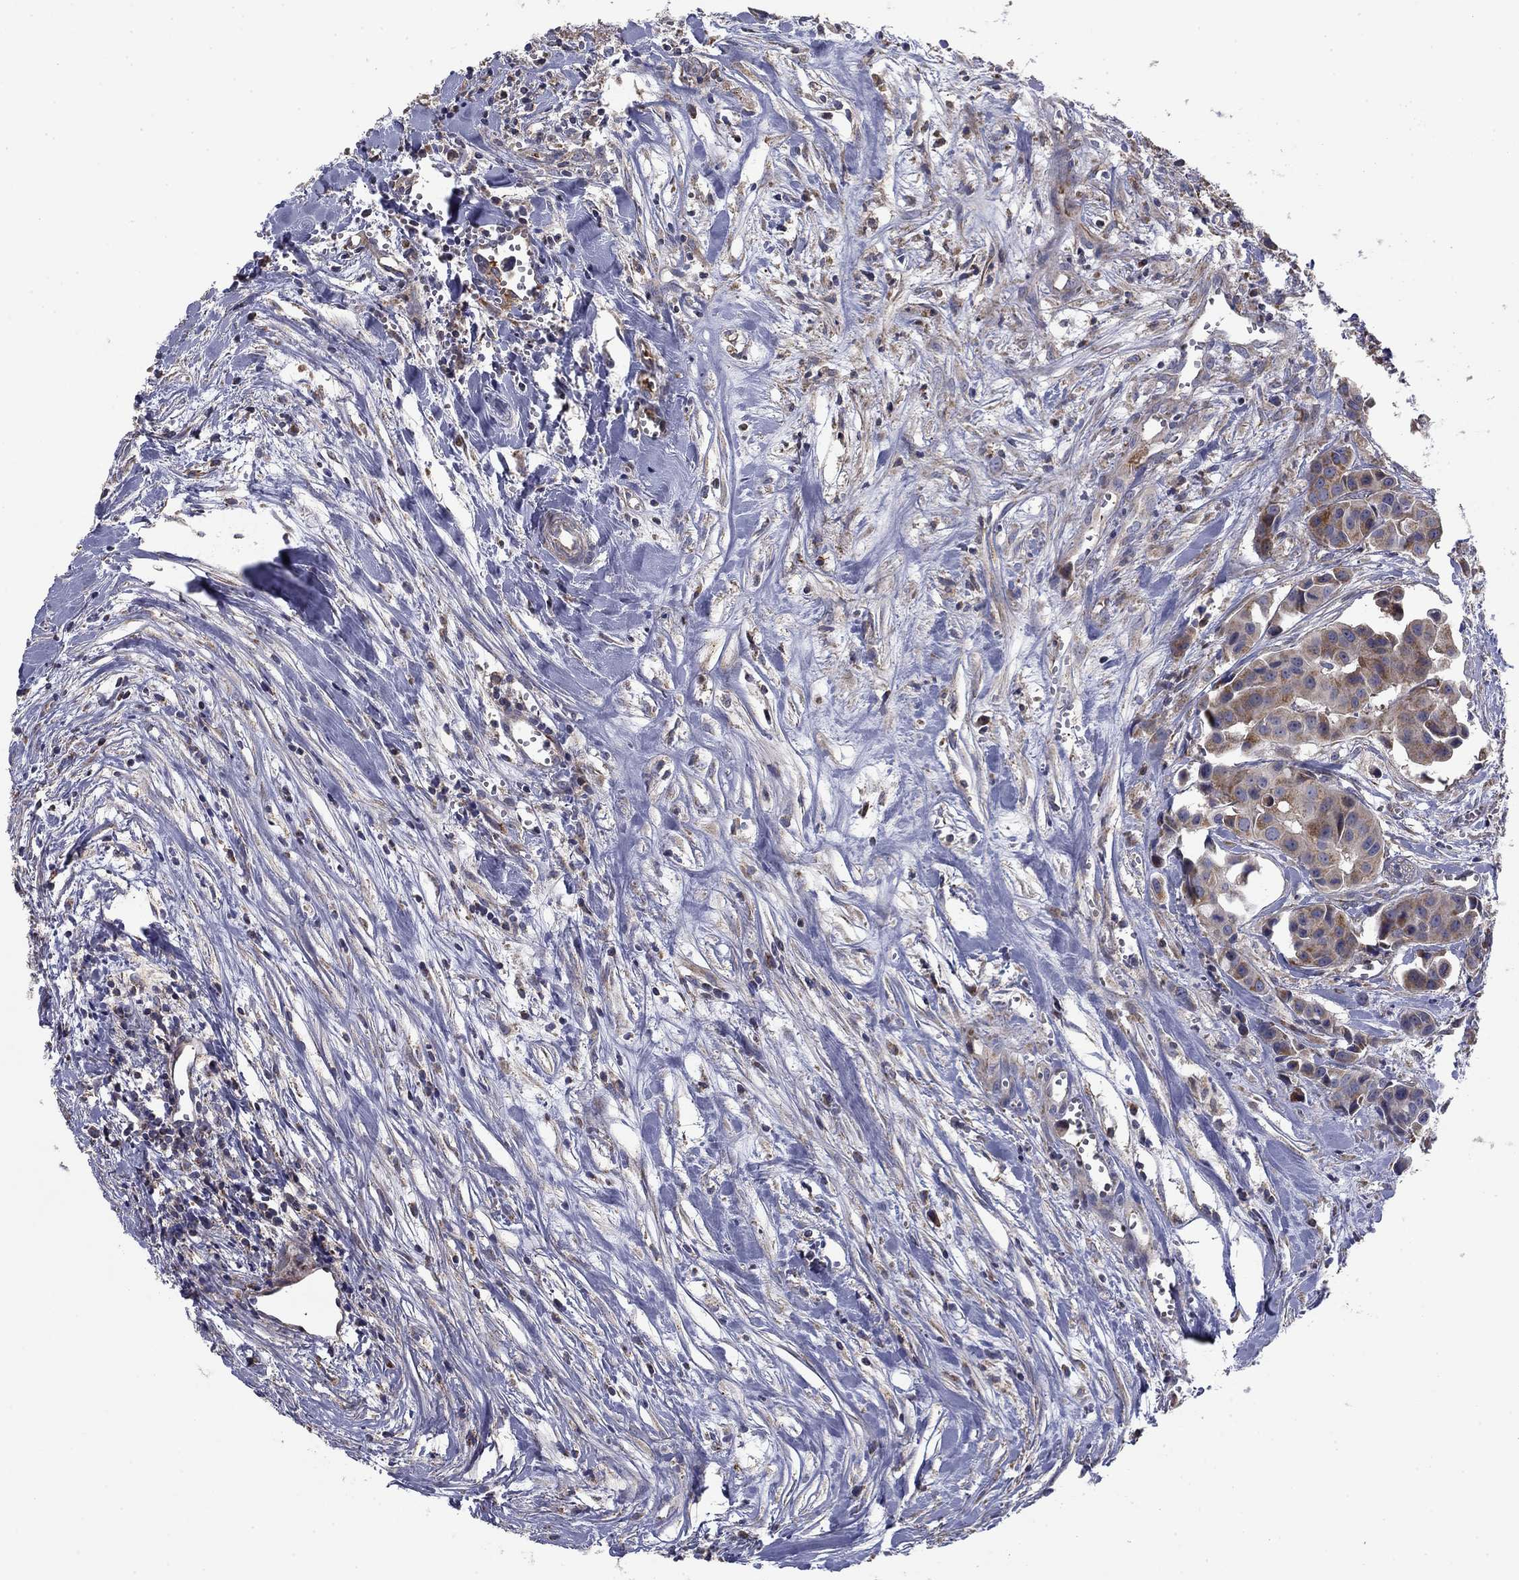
{"staining": {"intensity": "strong", "quantity": "<25%", "location": "cytoplasmic/membranous"}, "tissue": "head and neck cancer", "cell_type": "Tumor cells", "image_type": "cancer", "snomed": [{"axis": "morphology", "description": "Adenocarcinoma, NOS"}, {"axis": "topography", "description": "Head-Neck"}], "caption": "Protein analysis of head and neck adenocarcinoma tissue exhibits strong cytoplasmic/membranous expression in about <25% of tumor cells.", "gene": "MMAA", "patient": {"sex": "male", "age": 76}}